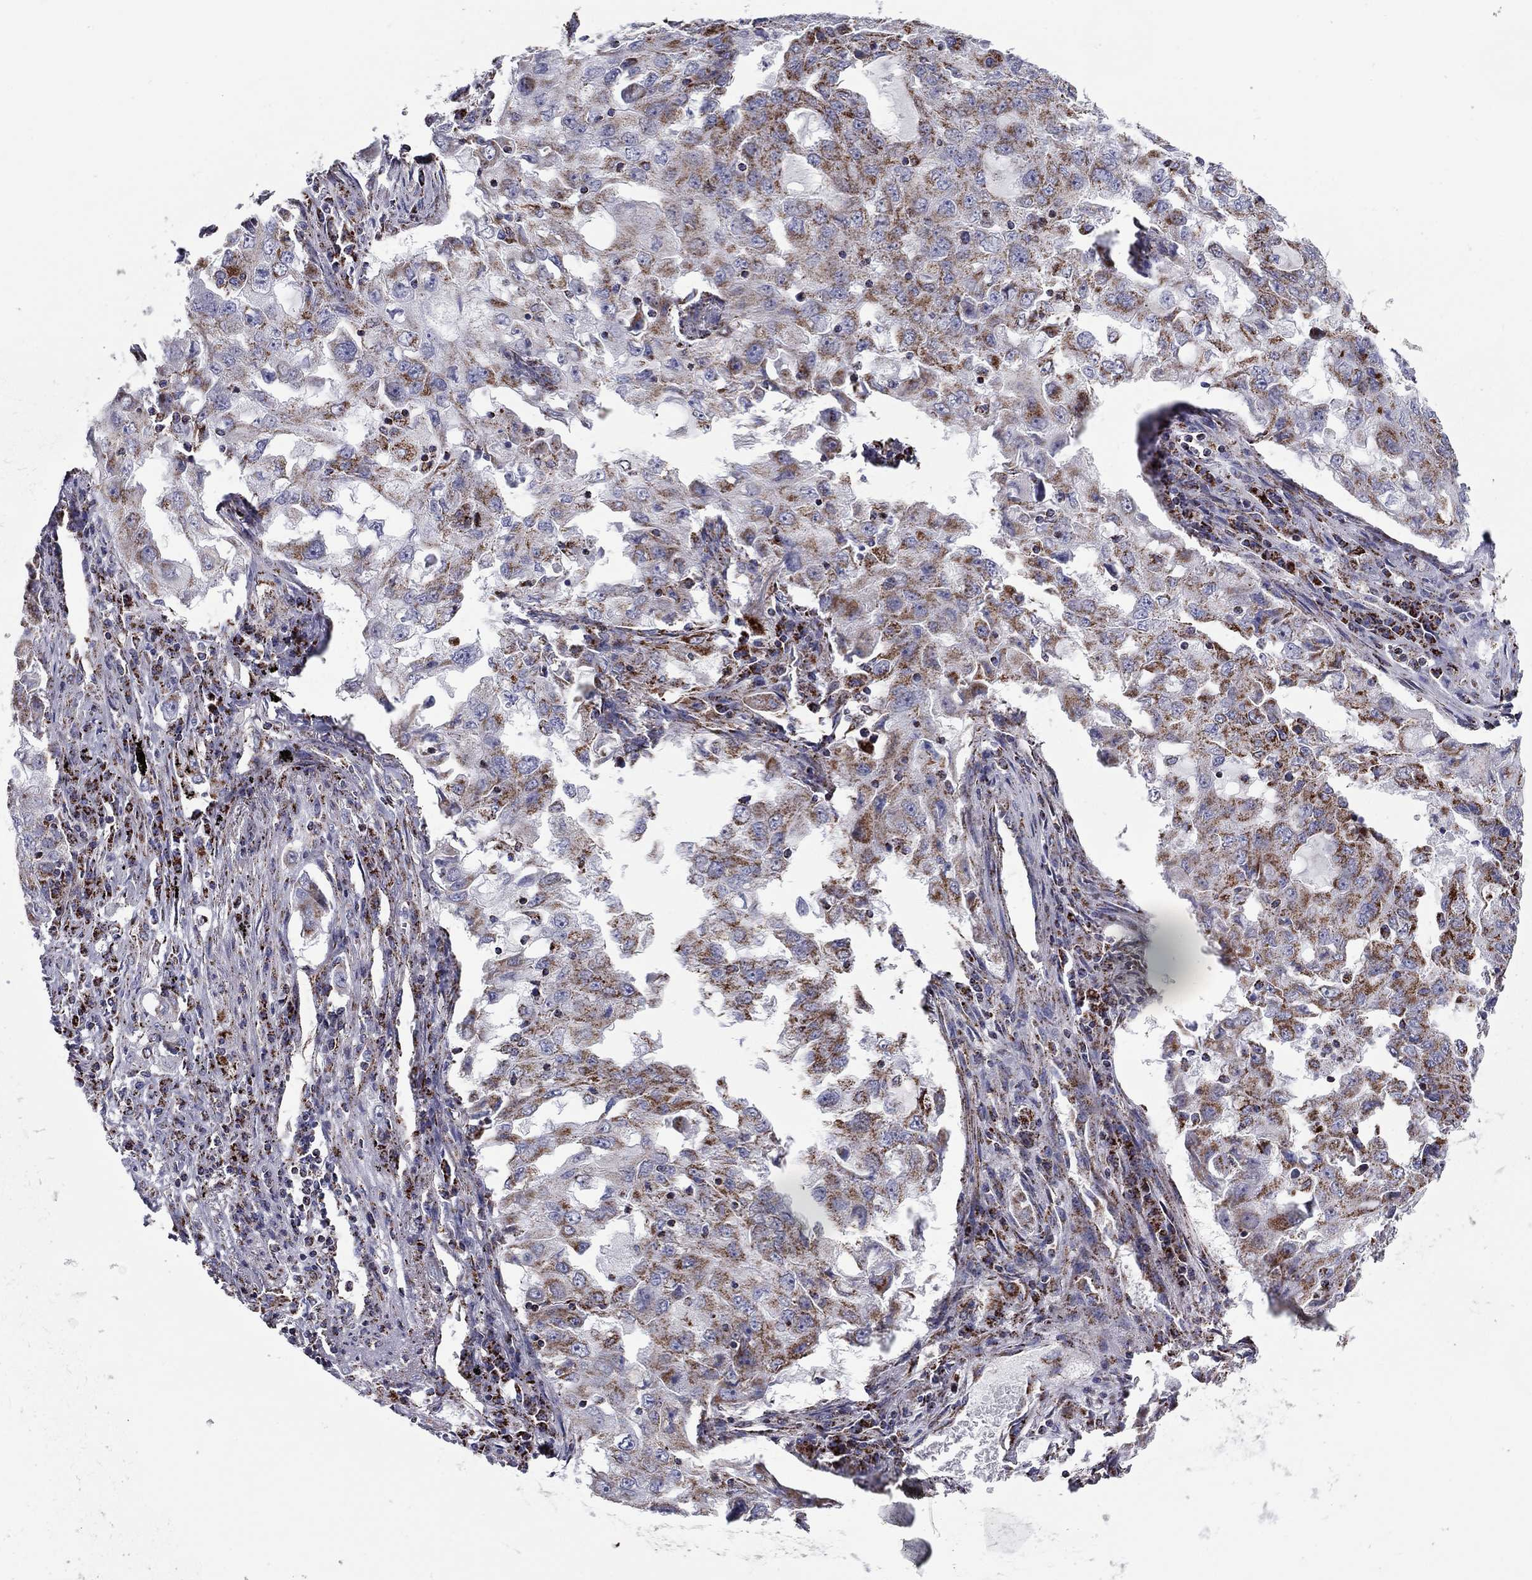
{"staining": {"intensity": "moderate", "quantity": ">75%", "location": "cytoplasmic/membranous"}, "tissue": "lung cancer", "cell_type": "Tumor cells", "image_type": "cancer", "snomed": [{"axis": "morphology", "description": "Adenocarcinoma, NOS"}, {"axis": "topography", "description": "Lung"}], "caption": "Lung cancer (adenocarcinoma) stained with DAB (3,3'-diaminobenzidine) IHC demonstrates medium levels of moderate cytoplasmic/membranous positivity in about >75% of tumor cells.", "gene": "NDUFV1", "patient": {"sex": "female", "age": 61}}